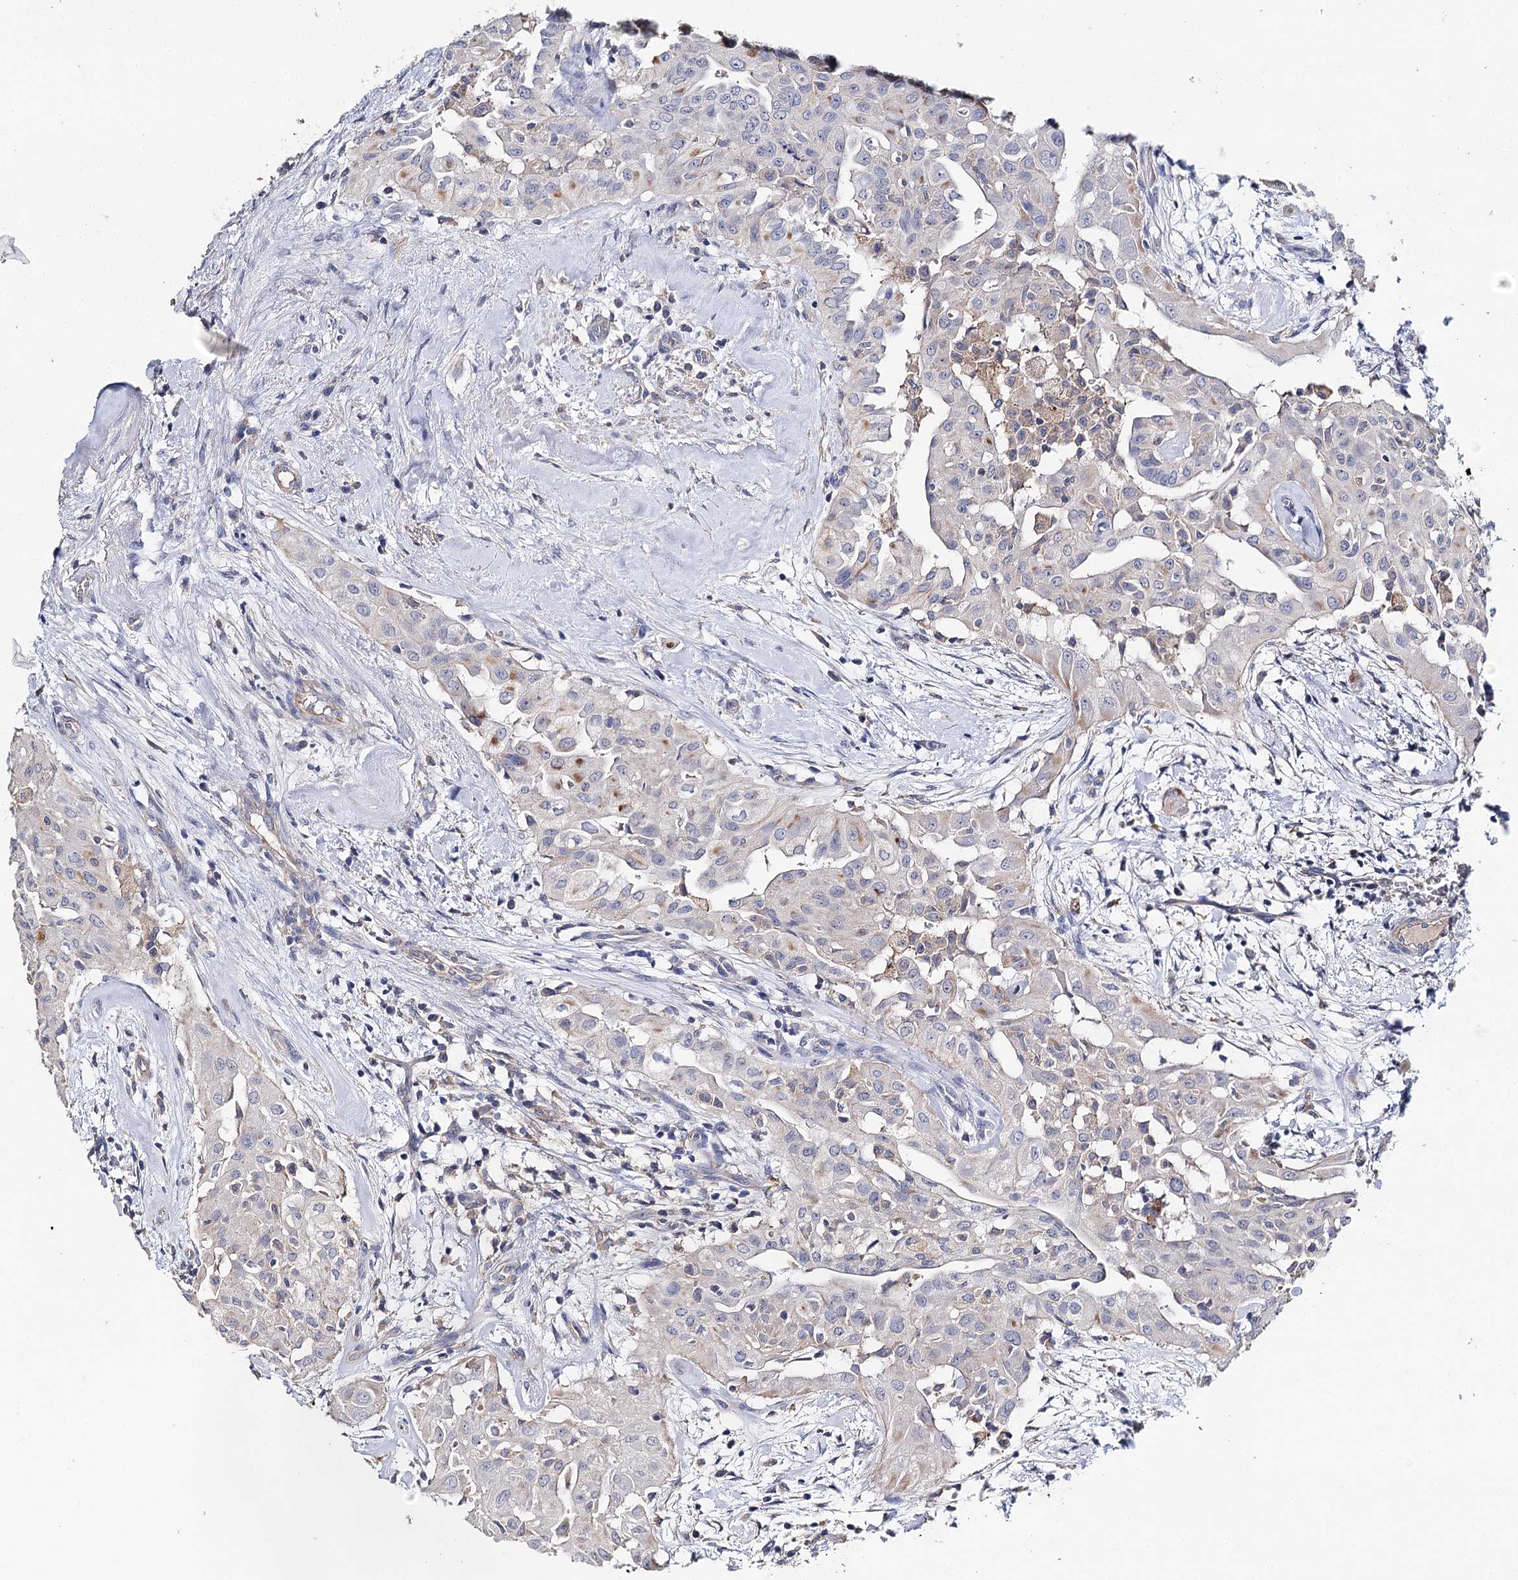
{"staining": {"intensity": "weak", "quantity": "<25%", "location": "cytoplasmic/membranous"}, "tissue": "thyroid cancer", "cell_type": "Tumor cells", "image_type": "cancer", "snomed": [{"axis": "morphology", "description": "Papillary adenocarcinoma, NOS"}, {"axis": "topography", "description": "Thyroid gland"}], "caption": "DAB (3,3'-diaminobenzidine) immunohistochemical staining of human papillary adenocarcinoma (thyroid) exhibits no significant staining in tumor cells.", "gene": "EPYC", "patient": {"sex": "female", "age": 59}}